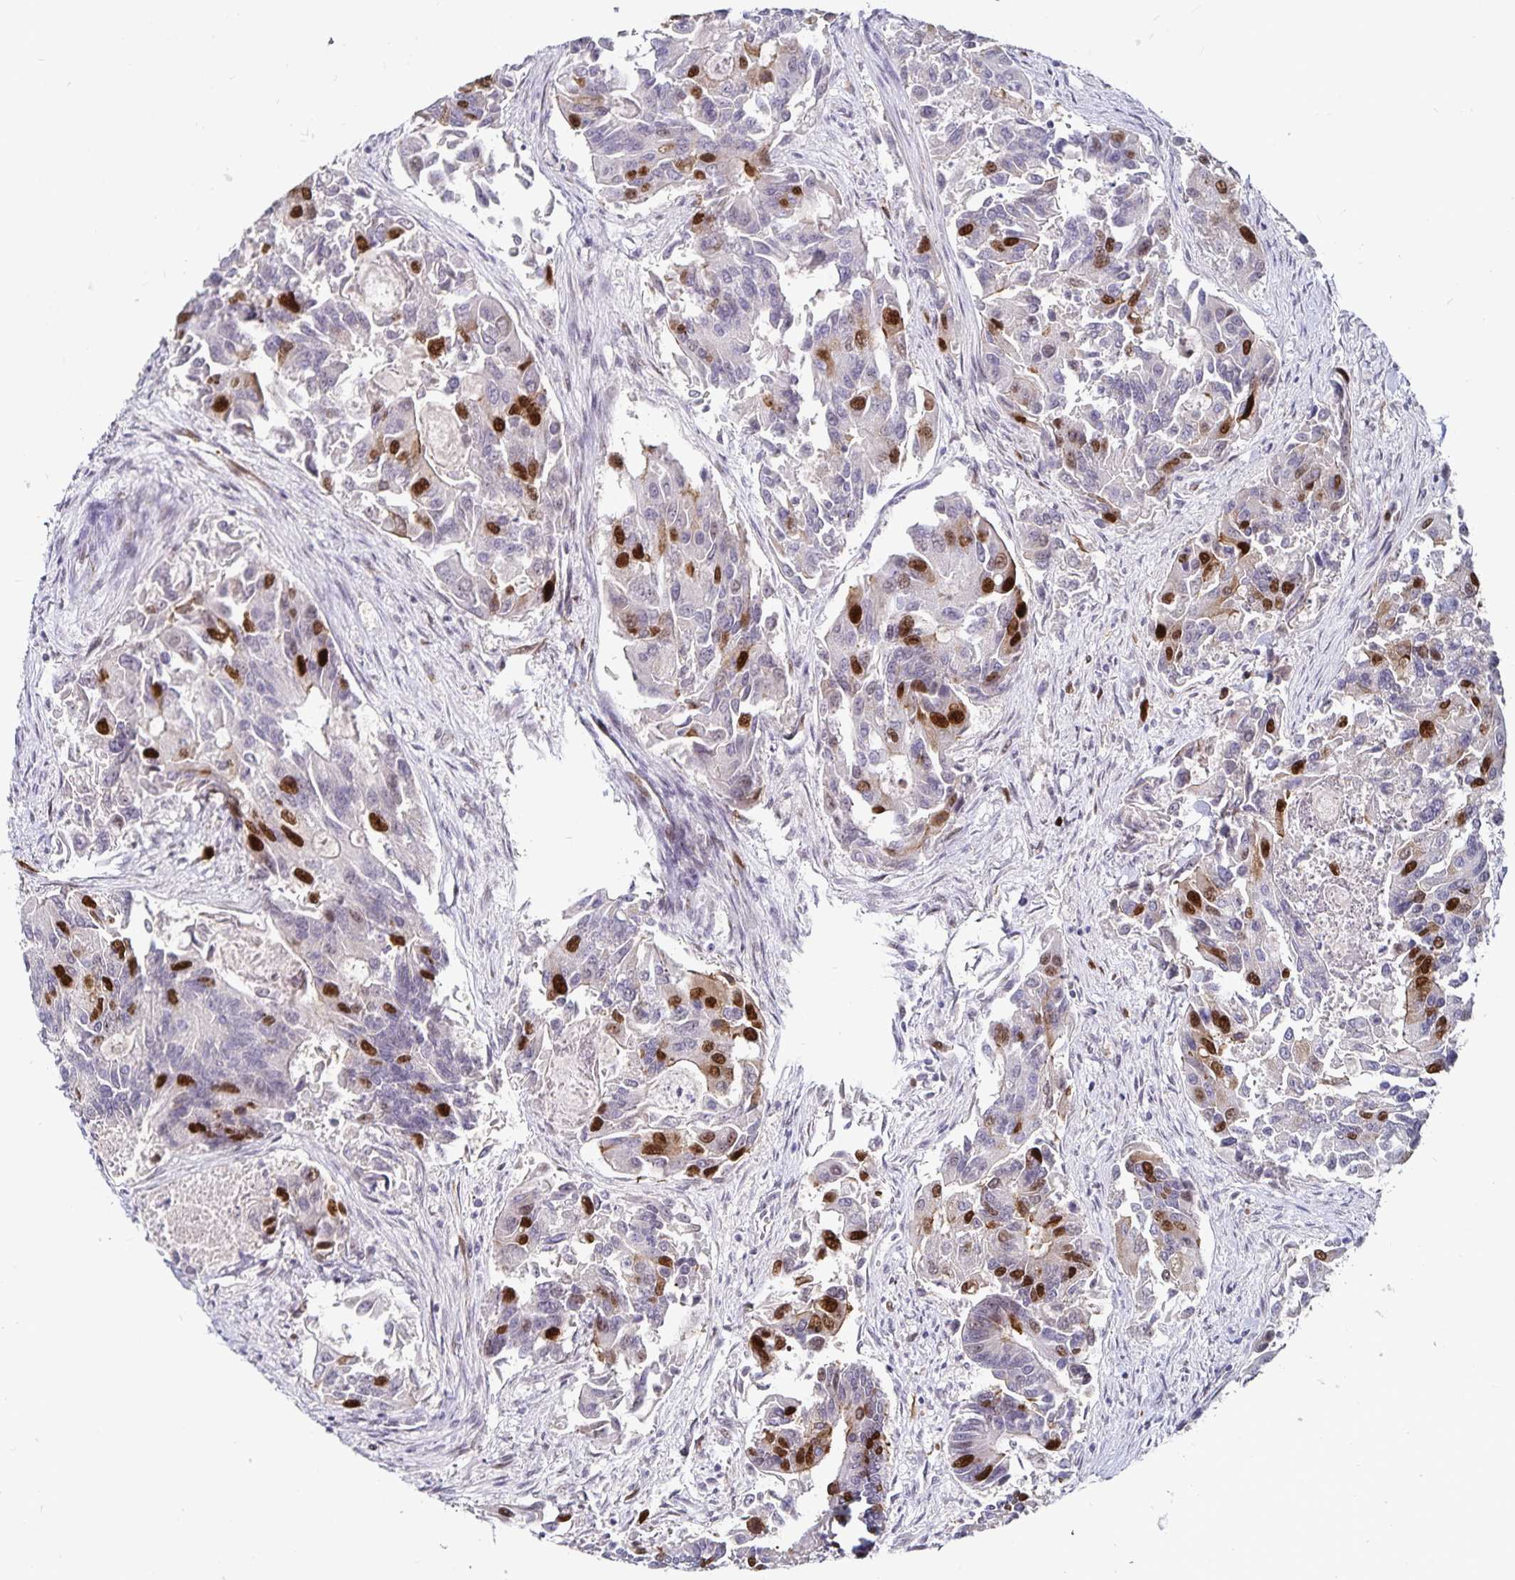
{"staining": {"intensity": "strong", "quantity": "<25%", "location": "nuclear"}, "tissue": "colorectal cancer", "cell_type": "Tumor cells", "image_type": "cancer", "snomed": [{"axis": "morphology", "description": "Adenocarcinoma, NOS"}, {"axis": "topography", "description": "Colon"}], "caption": "A histopathology image of human colorectal cancer (adenocarcinoma) stained for a protein exhibits strong nuclear brown staining in tumor cells.", "gene": "ANLN", "patient": {"sex": "female", "age": 67}}